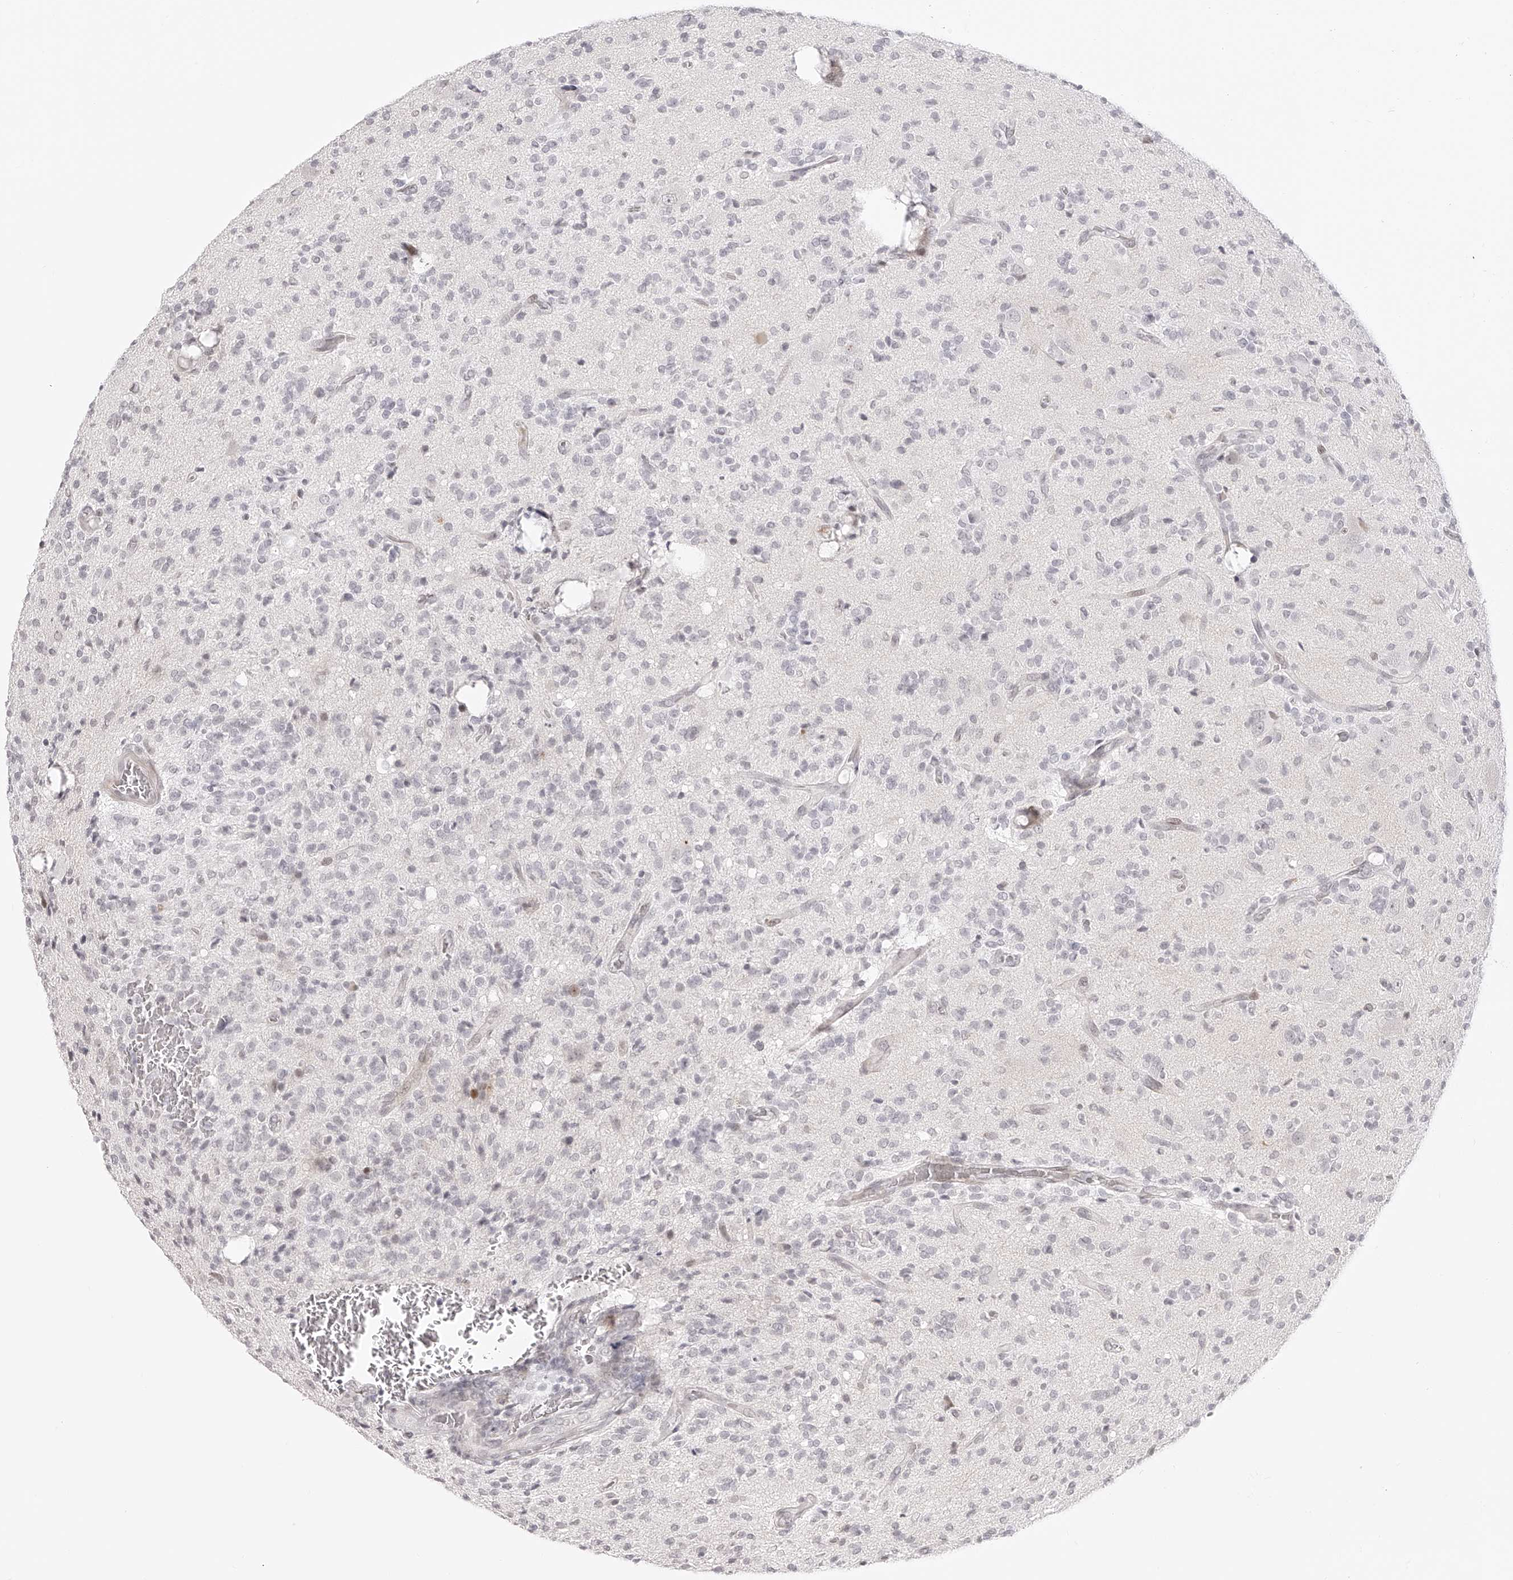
{"staining": {"intensity": "negative", "quantity": "none", "location": "none"}, "tissue": "glioma", "cell_type": "Tumor cells", "image_type": "cancer", "snomed": [{"axis": "morphology", "description": "Glioma, malignant, High grade"}, {"axis": "topography", "description": "Brain"}], "caption": "Immunohistochemistry (IHC) photomicrograph of human malignant glioma (high-grade) stained for a protein (brown), which demonstrates no positivity in tumor cells.", "gene": "PLEKHG1", "patient": {"sex": "male", "age": 34}}